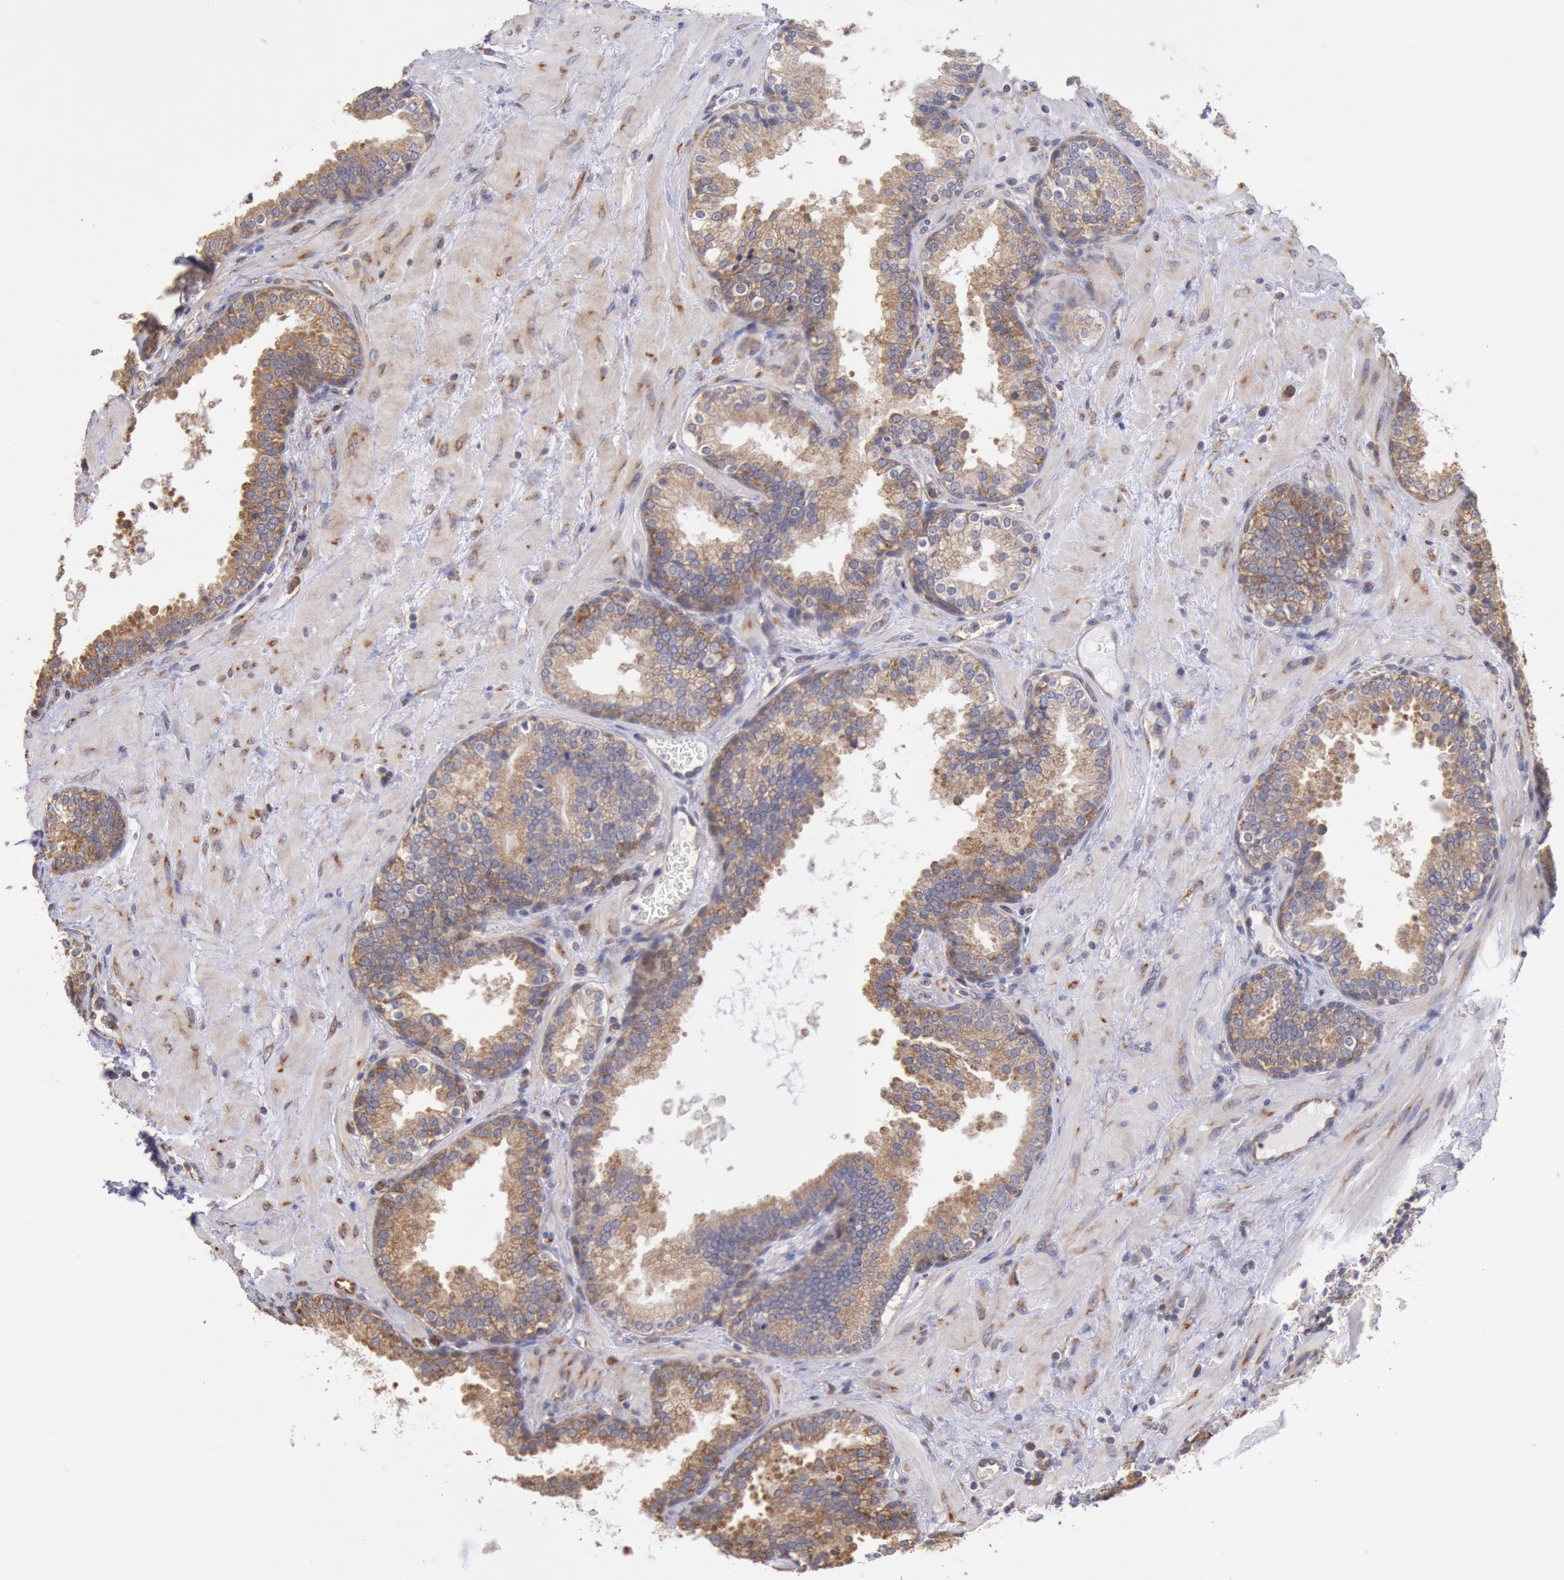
{"staining": {"intensity": "moderate", "quantity": ">75%", "location": "cytoplasmic/membranous"}, "tissue": "prostate", "cell_type": "Glandular cells", "image_type": "normal", "snomed": [{"axis": "morphology", "description": "Normal tissue, NOS"}, {"axis": "topography", "description": "Prostate"}], "caption": "Immunohistochemistry (IHC) micrograph of normal human prostate stained for a protein (brown), which shows medium levels of moderate cytoplasmic/membranous expression in approximately >75% of glandular cells.", "gene": "DRG1", "patient": {"sex": "male", "age": 51}}